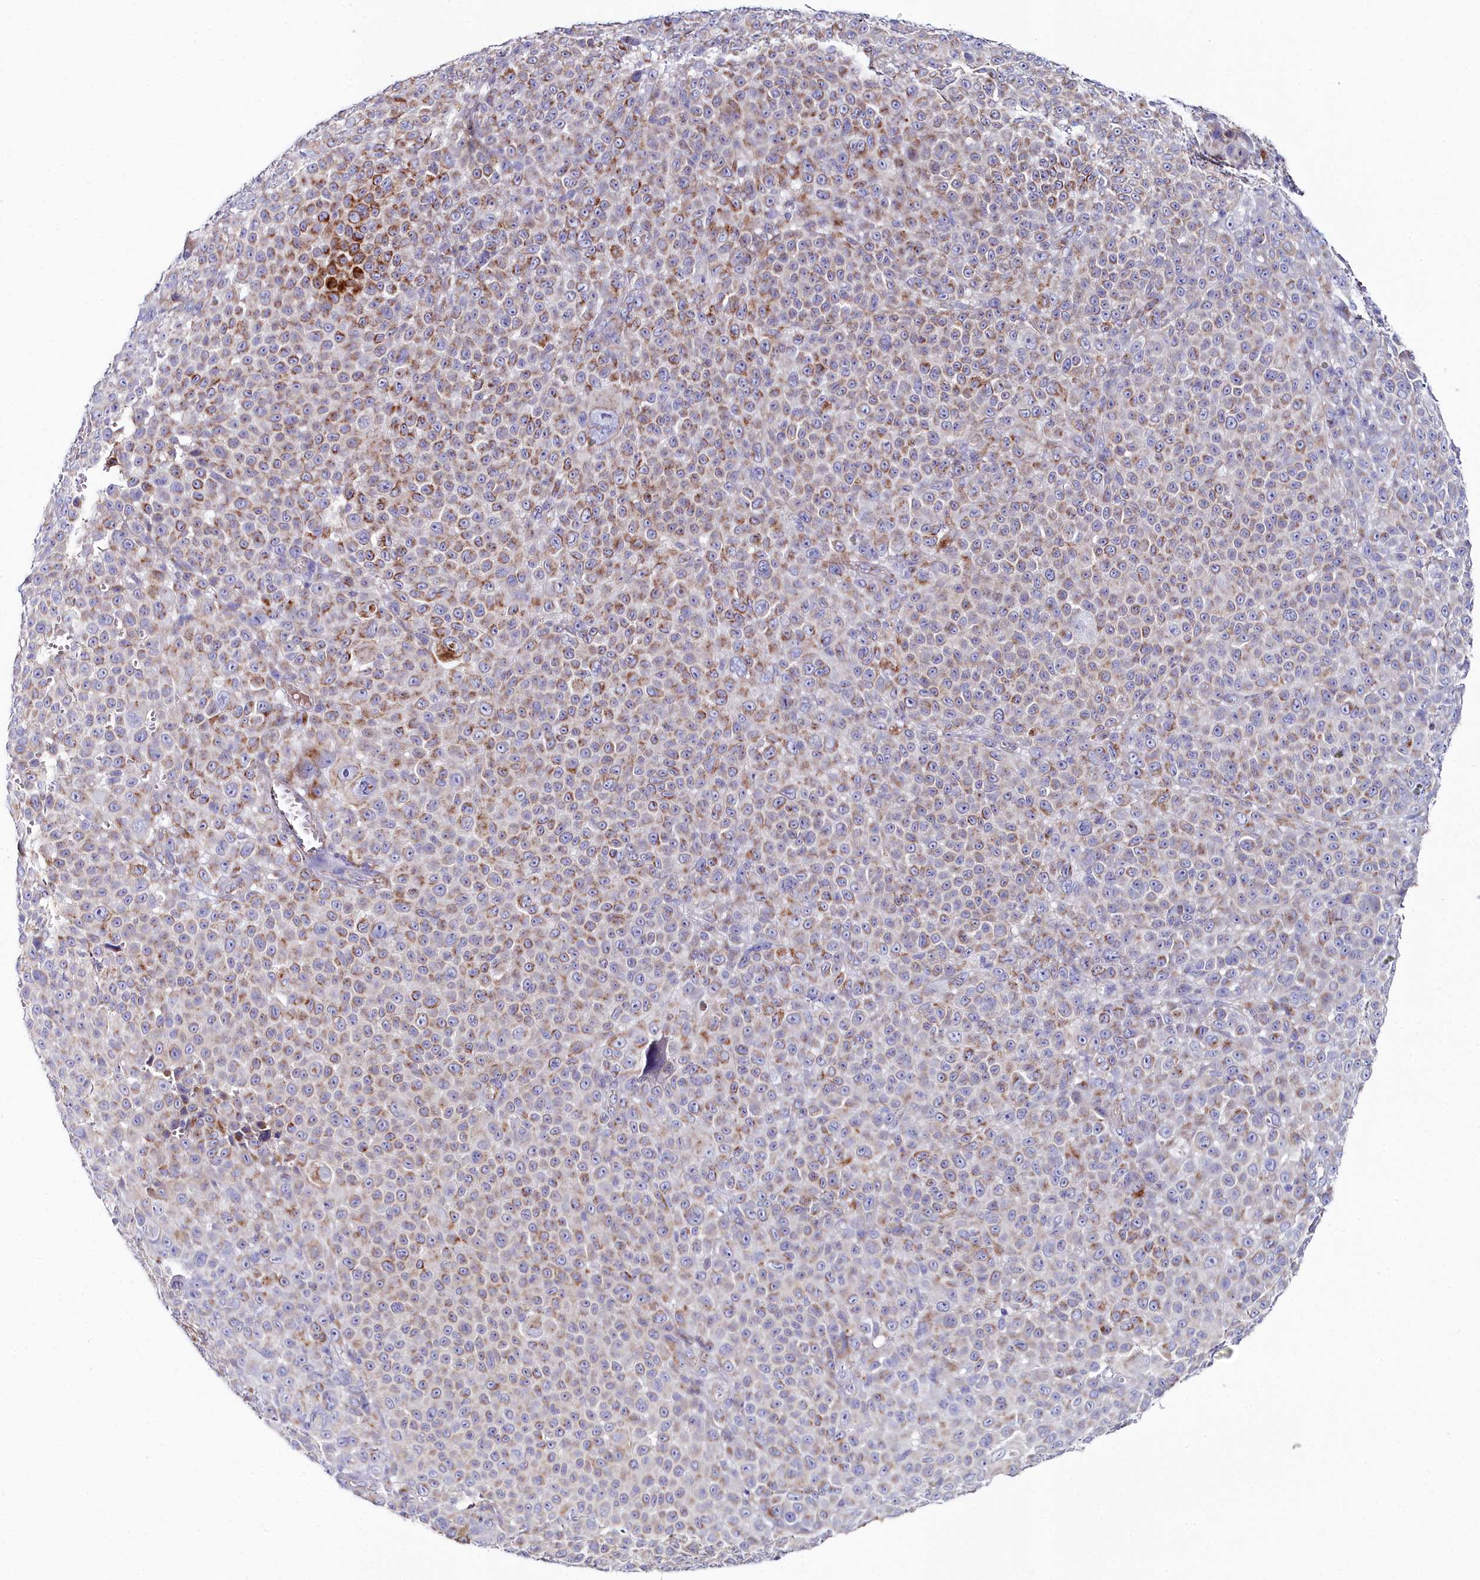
{"staining": {"intensity": "moderate", "quantity": ">75%", "location": "cytoplasmic/membranous"}, "tissue": "melanoma", "cell_type": "Tumor cells", "image_type": "cancer", "snomed": [{"axis": "morphology", "description": "Malignant melanoma, NOS"}, {"axis": "topography", "description": "Skin"}], "caption": "An image of malignant melanoma stained for a protein exhibits moderate cytoplasmic/membranous brown staining in tumor cells.", "gene": "SLC49A3", "patient": {"sex": "female", "age": 94}}